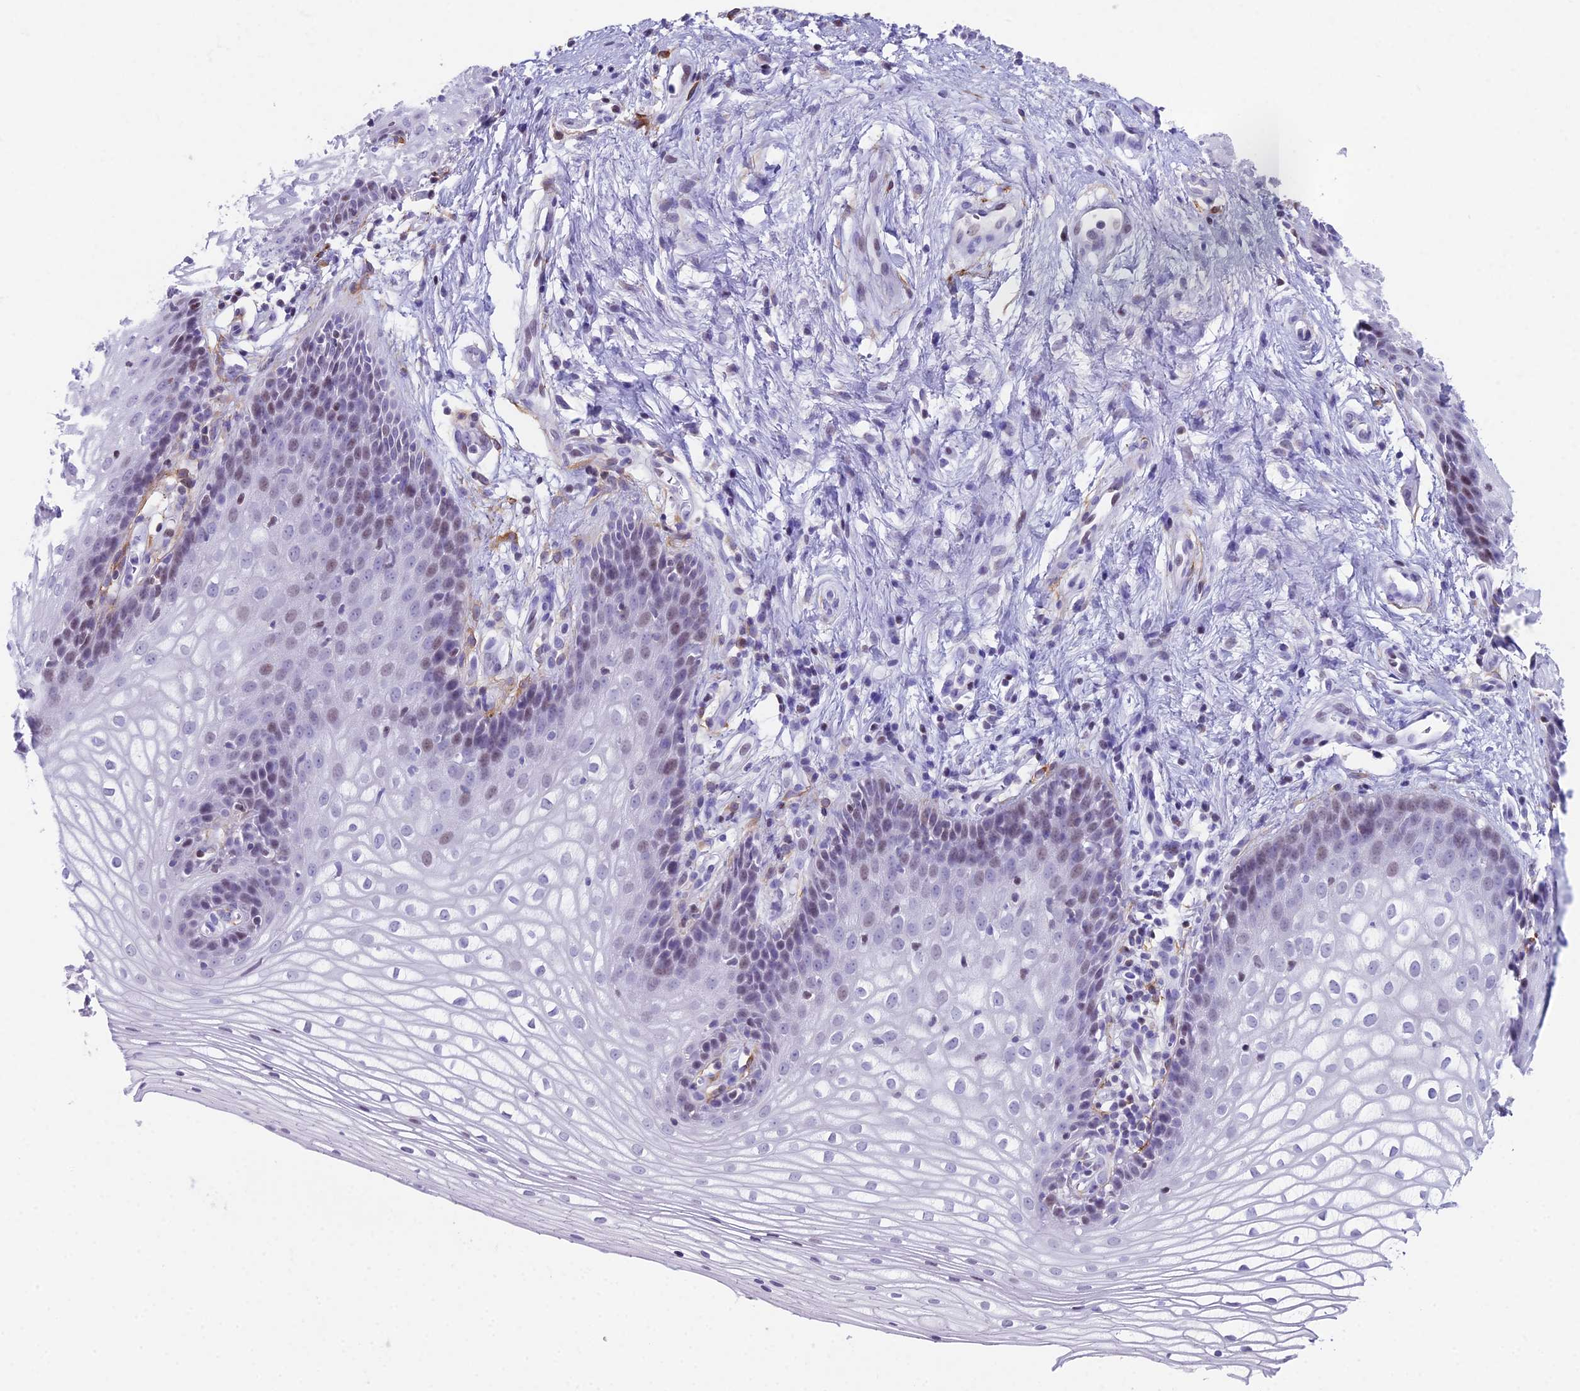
{"staining": {"intensity": "weak", "quantity": "<25%", "location": "nuclear"}, "tissue": "vagina", "cell_type": "Squamous epithelial cells", "image_type": "normal", "snomed": [{"axis": "morphology", "description": "Normal tissue, NOS"}, {"axis": "topography", "description": "Vagina"}], "caption": "DAB (3,3'-diaminobenzidine) immunohistochemical staining of normal vagina exhibits no significant positivity in squamous epithelial cells. (DAB (3,3'-diaminobenzidine) IHC visualized using brightfield microscopy, high magnification).", "gene": "CC2D2A", "patient": {"sex": "female", "age": 34}}